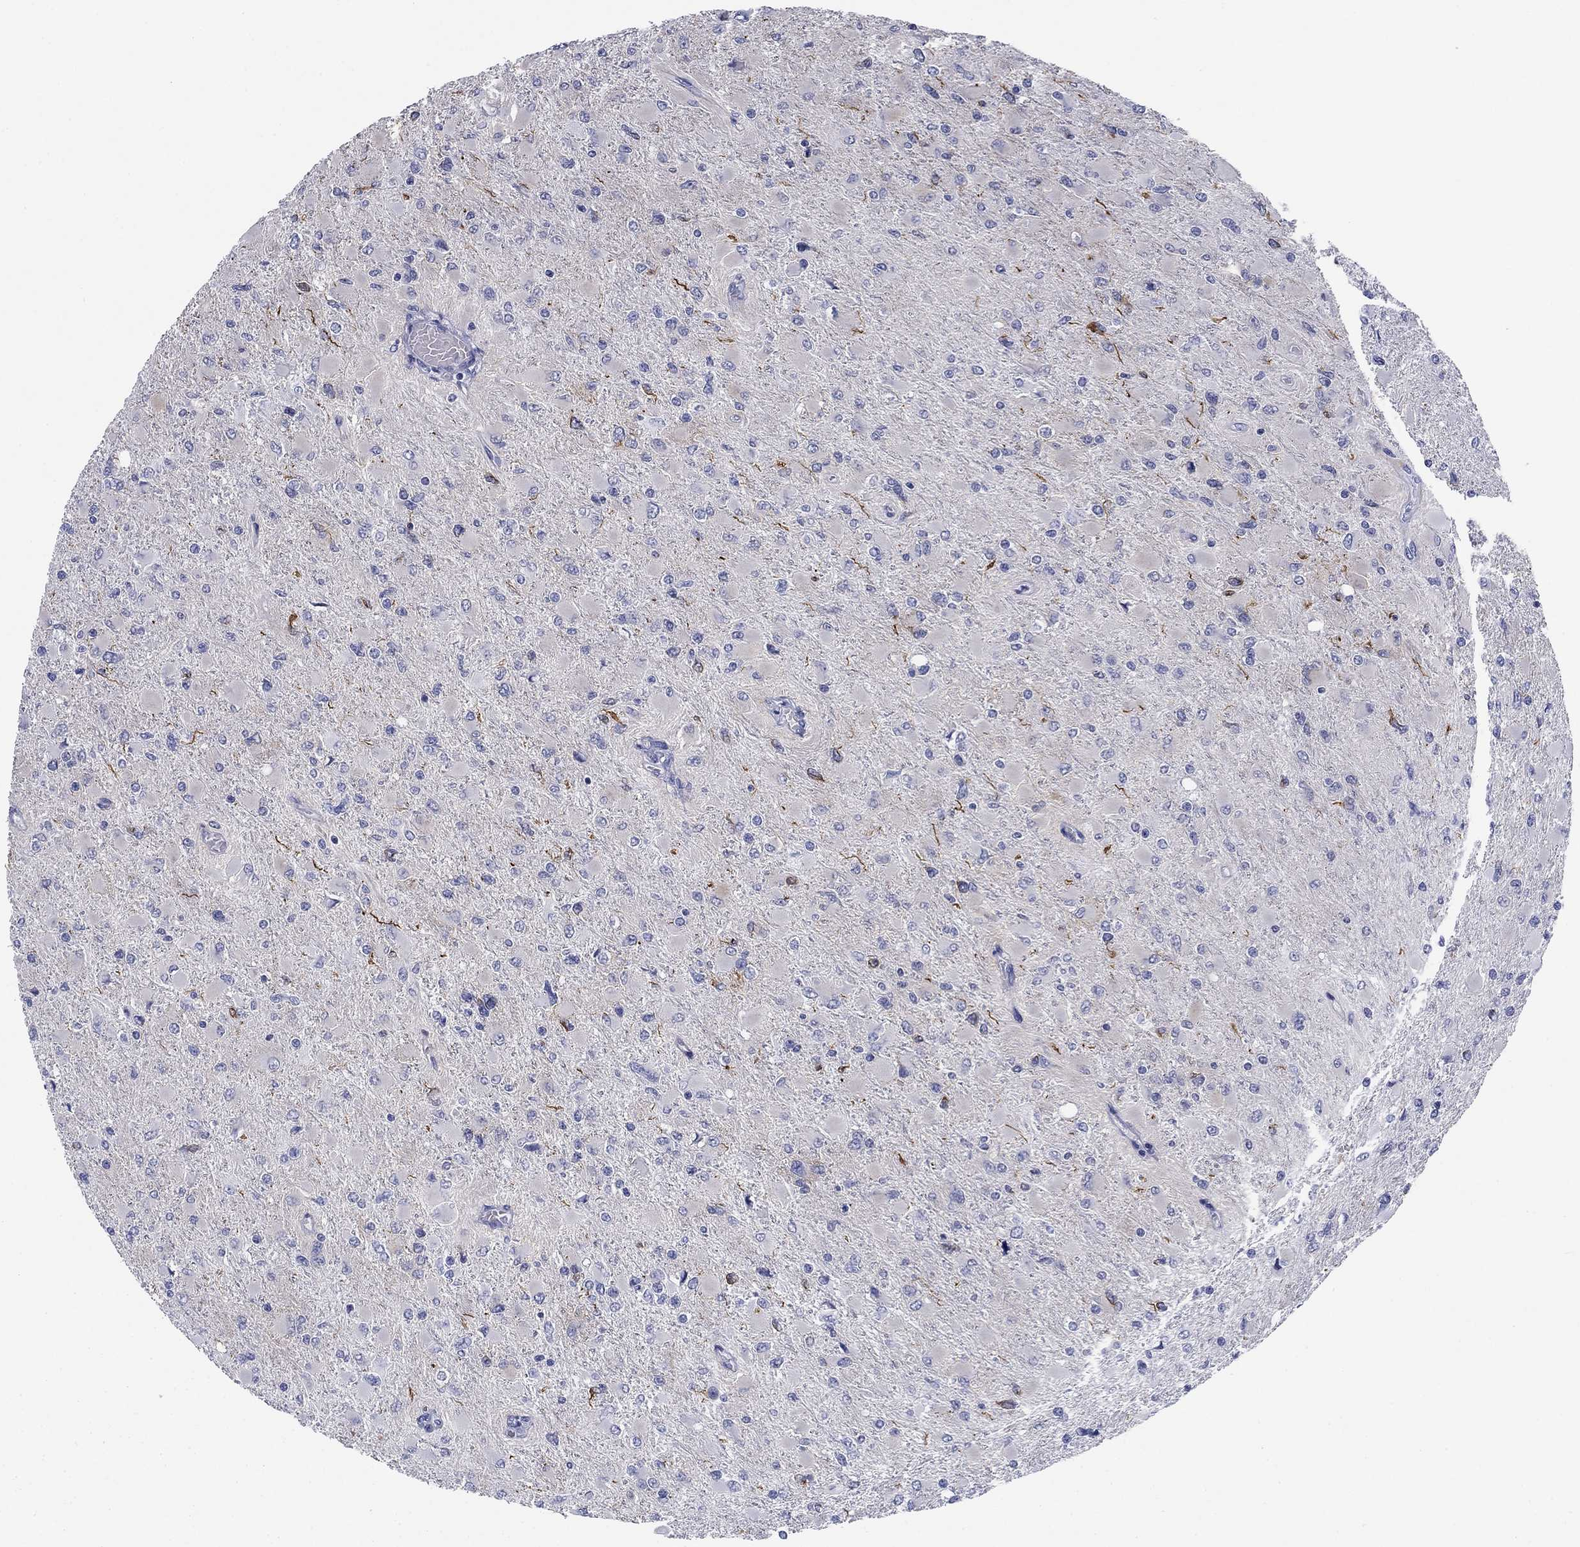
{"staining": {"intensity": "negative", "quantity": "none", "location": "none"}, "tissue": "glioma", "cell_type": "Tumor cells", "image_type": "cancer", "snomed": [{"axis": "morphology", "description": "Glioma, malignant, High grade"}, {"axis": "topography", "description": "Cerebral cortex"}], "caption": "The photomicrograph shows no staining of tumor cells in glioma.", "gene": "KCNH1", "patient": {"sex": "female", "age": 36}}